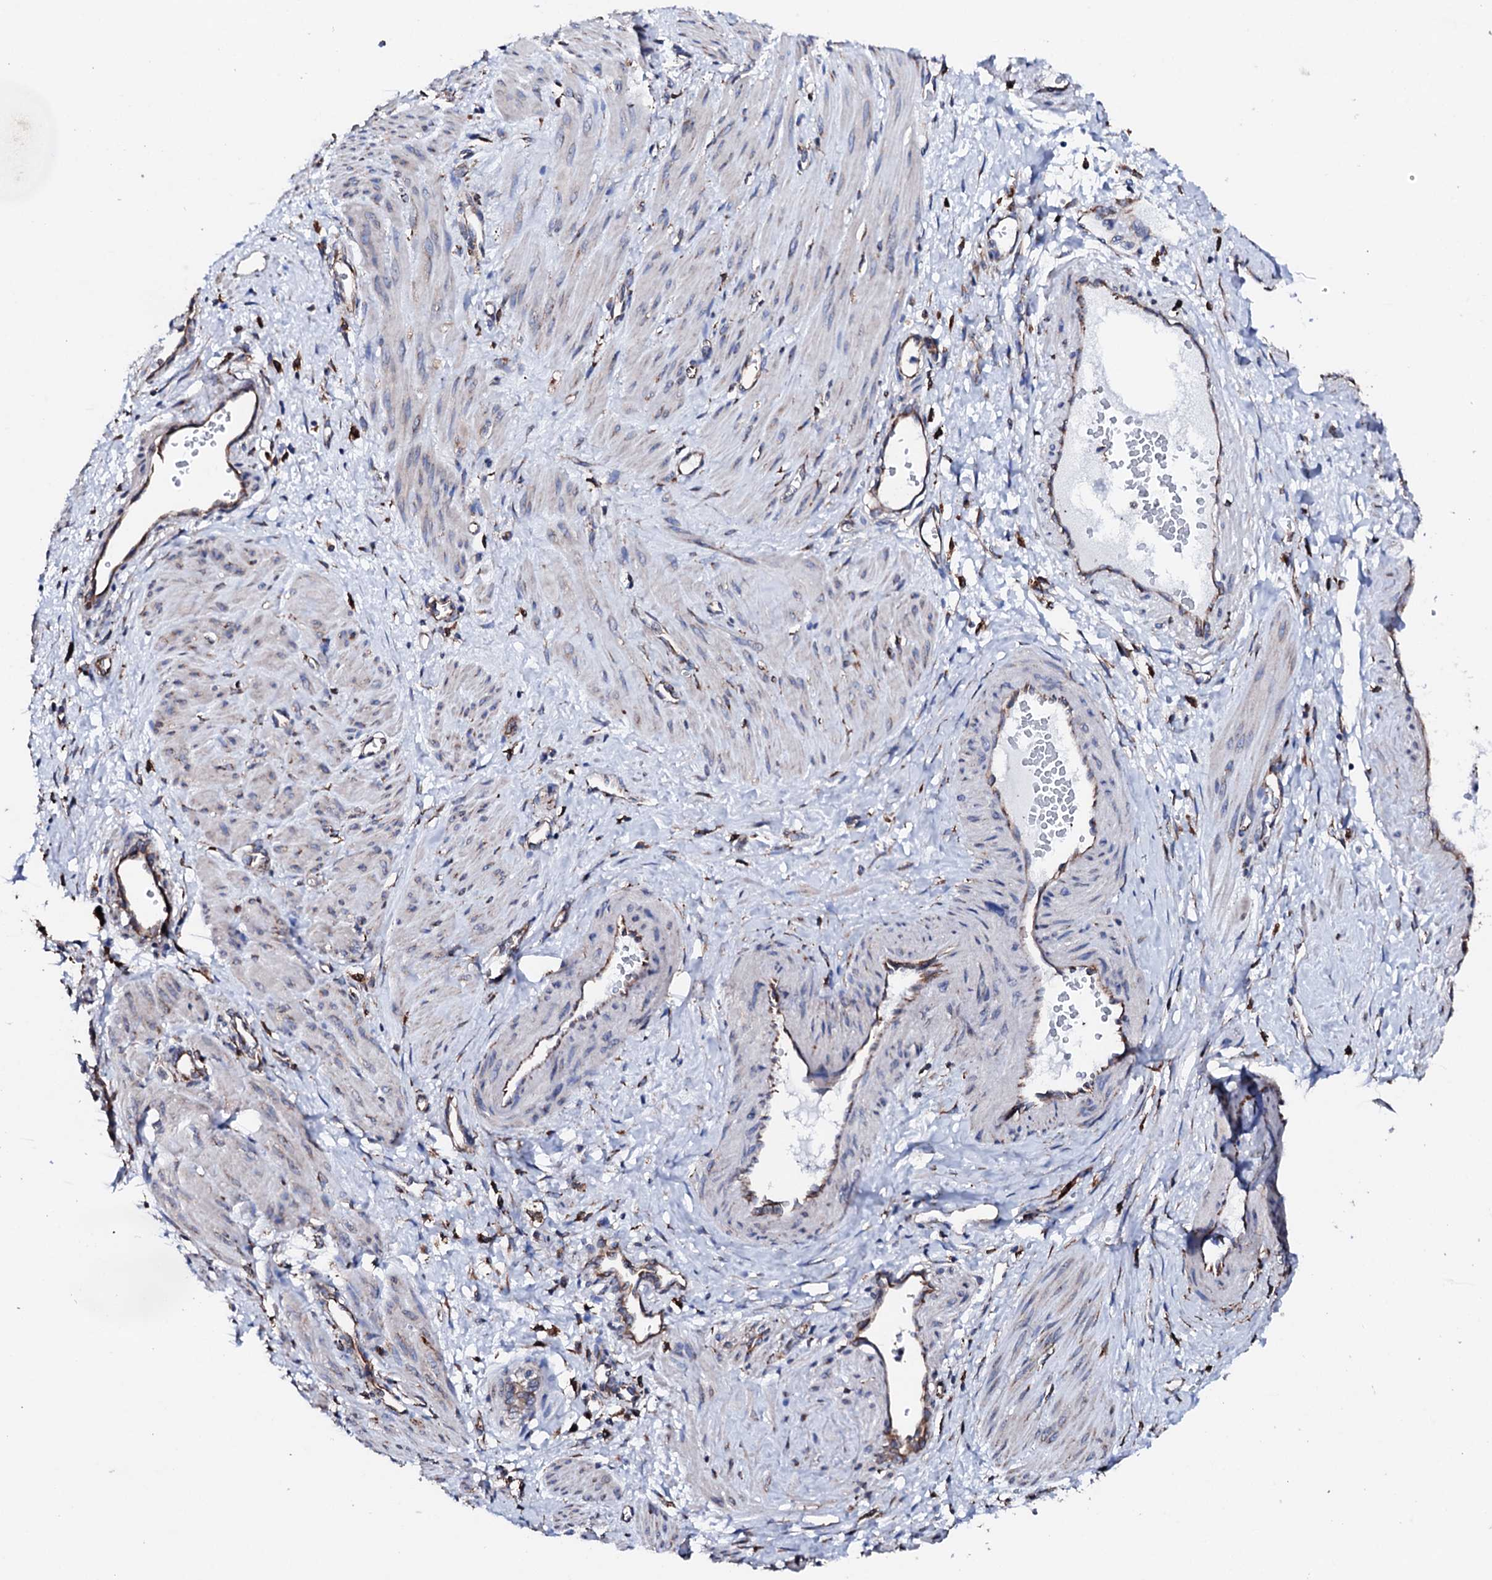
{"staining": {"intensity": "moderate", "quantity": "25%-75%", "location": "cytoplasmic/membranous"}, "tissue": "smooth muscle", "cell_type": "Smooth muscle cells", "image_type": "normal", "snomed": [{"axis": "morphology", "description": "Normal tissue, NOS"}, {"axis": "topography", "description": "Endometrium"}], "caption": "Immunohistochemistry photomicrograph of unremarkable smooth muscle: human smooth muscle stained using IHC displays medium levels of moderate protein expression localized specifically in the cytoplasmic/membranous of smooth muscle cells, appearing as a cytoplasmic/membranous brown color.", "gene": "AMDHD1", "patient": {"sex": "female", "age": 33}}